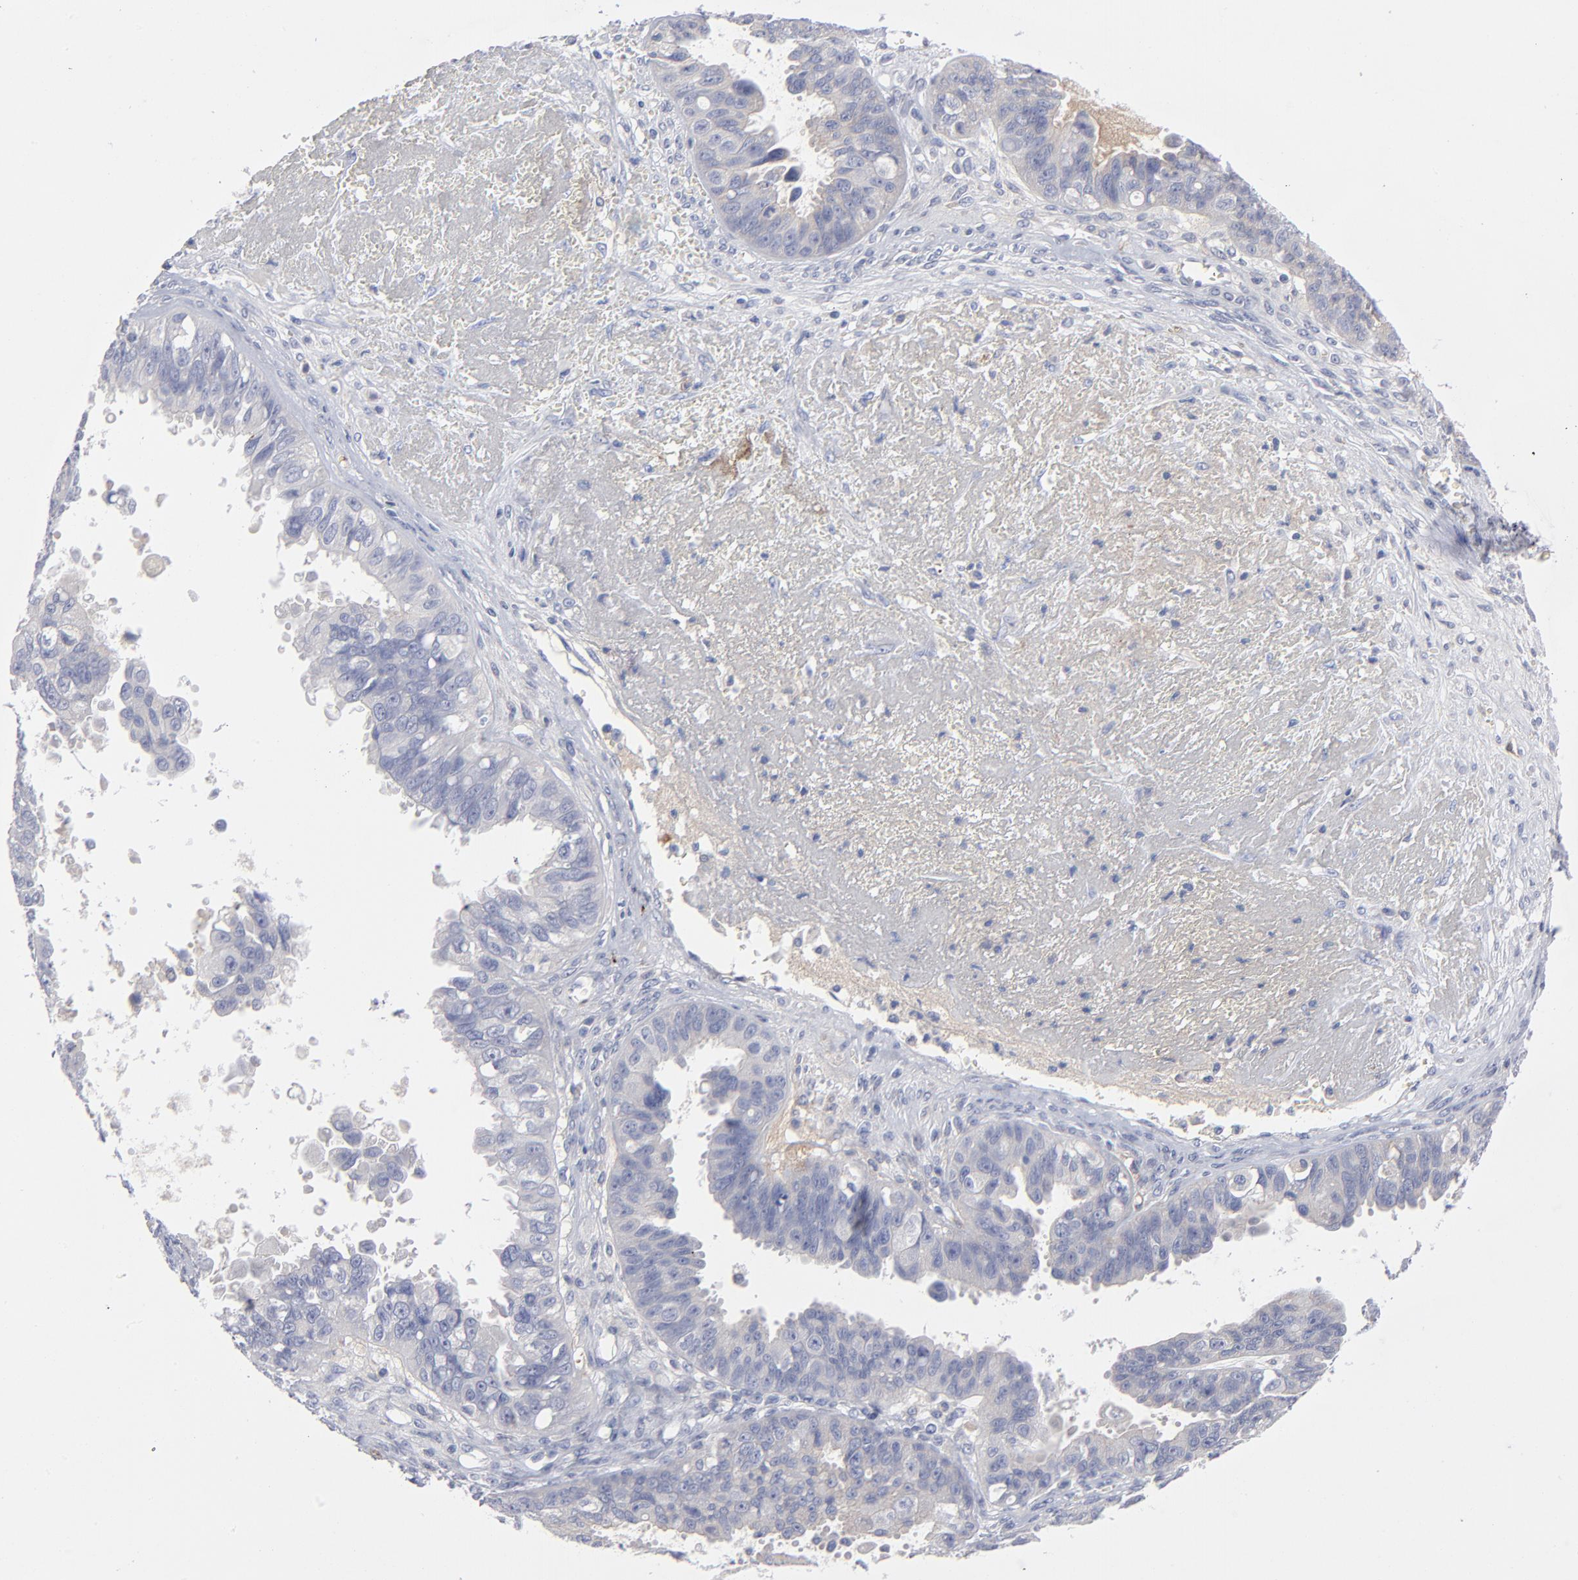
{"staining": {"intensity": "negative", "quantity": "none", "location": "none"}, "tissue": "ovarian cancer", "cell_type": "Tumor cells", "image_type": "cancer", "snomed": [{"axis": "morphology", "description": "Carcinoma, endometroid"}, {"axis": "topography", "description": "Ovary"}], "caption": "Immunohistochemistry (IHC) of ovarian cancer reveals no positivity in tumor cells.", "gene": "CCR3", "patient": {"sex": "female", "age": 85}}